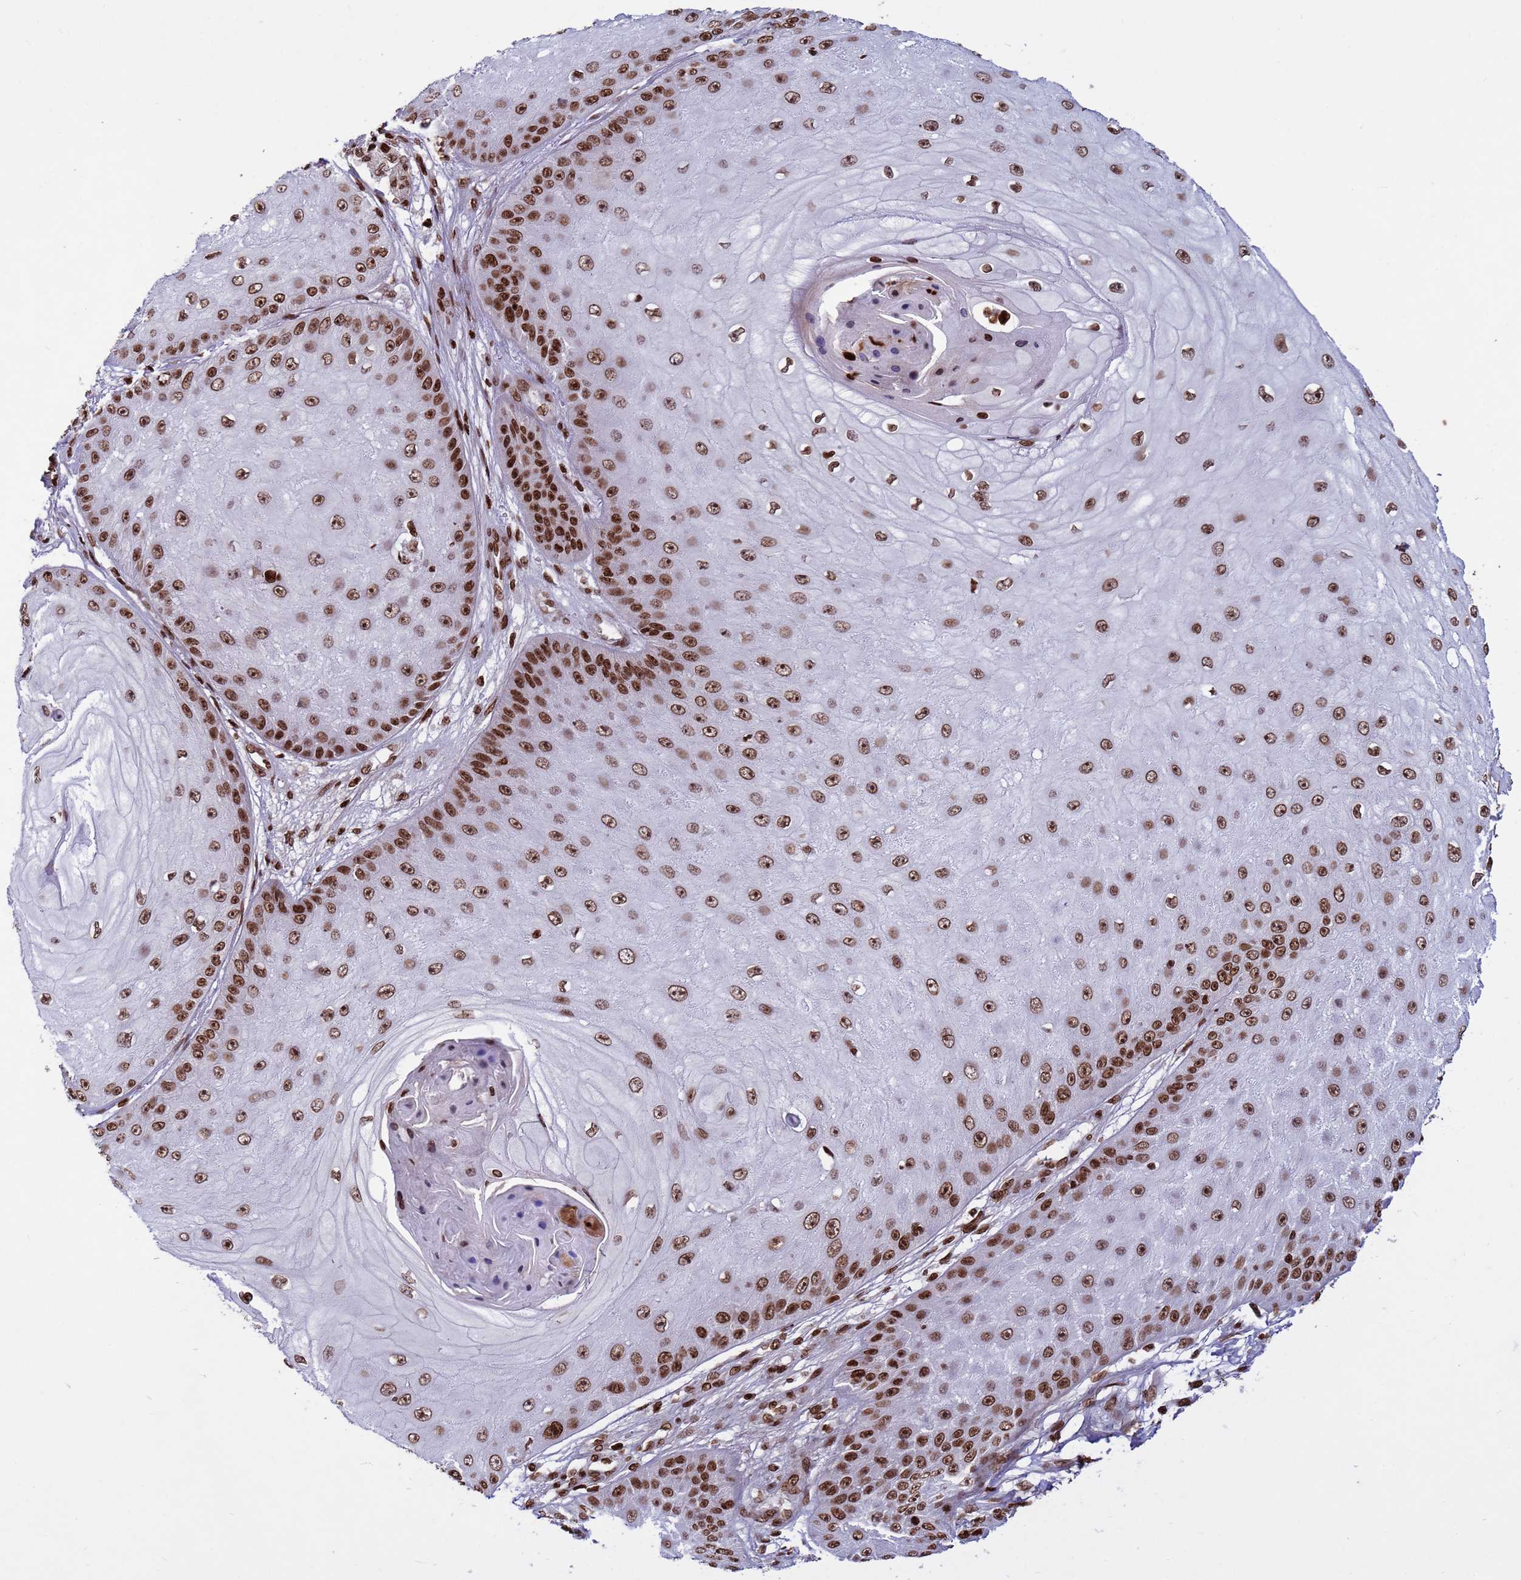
{"staining": {"intensity": "strong", "quantity": ">75%", "location": "nuclear"}, "tissue": "skin cancer", "cell_type": "Tumor cells", "image_type": "cancer", "snomed": [{"axis": "morphology", "description": "Squamous cell carcinoma, NOS"}, {"axis": "topography", "description": "Skin"}], "caption": "Immunohistochemical staining of skin cancer displays high levels of strong nuclear expression in about >75% of tumor cells. The staining was performed using DAB (3,3'-diaminobenzidine), with brown indicating positive protein expression. Nuclei are stained blue with hematoxylin.", "gene": "H3-3B", "patient": {"sex": "male", "age": 70}}